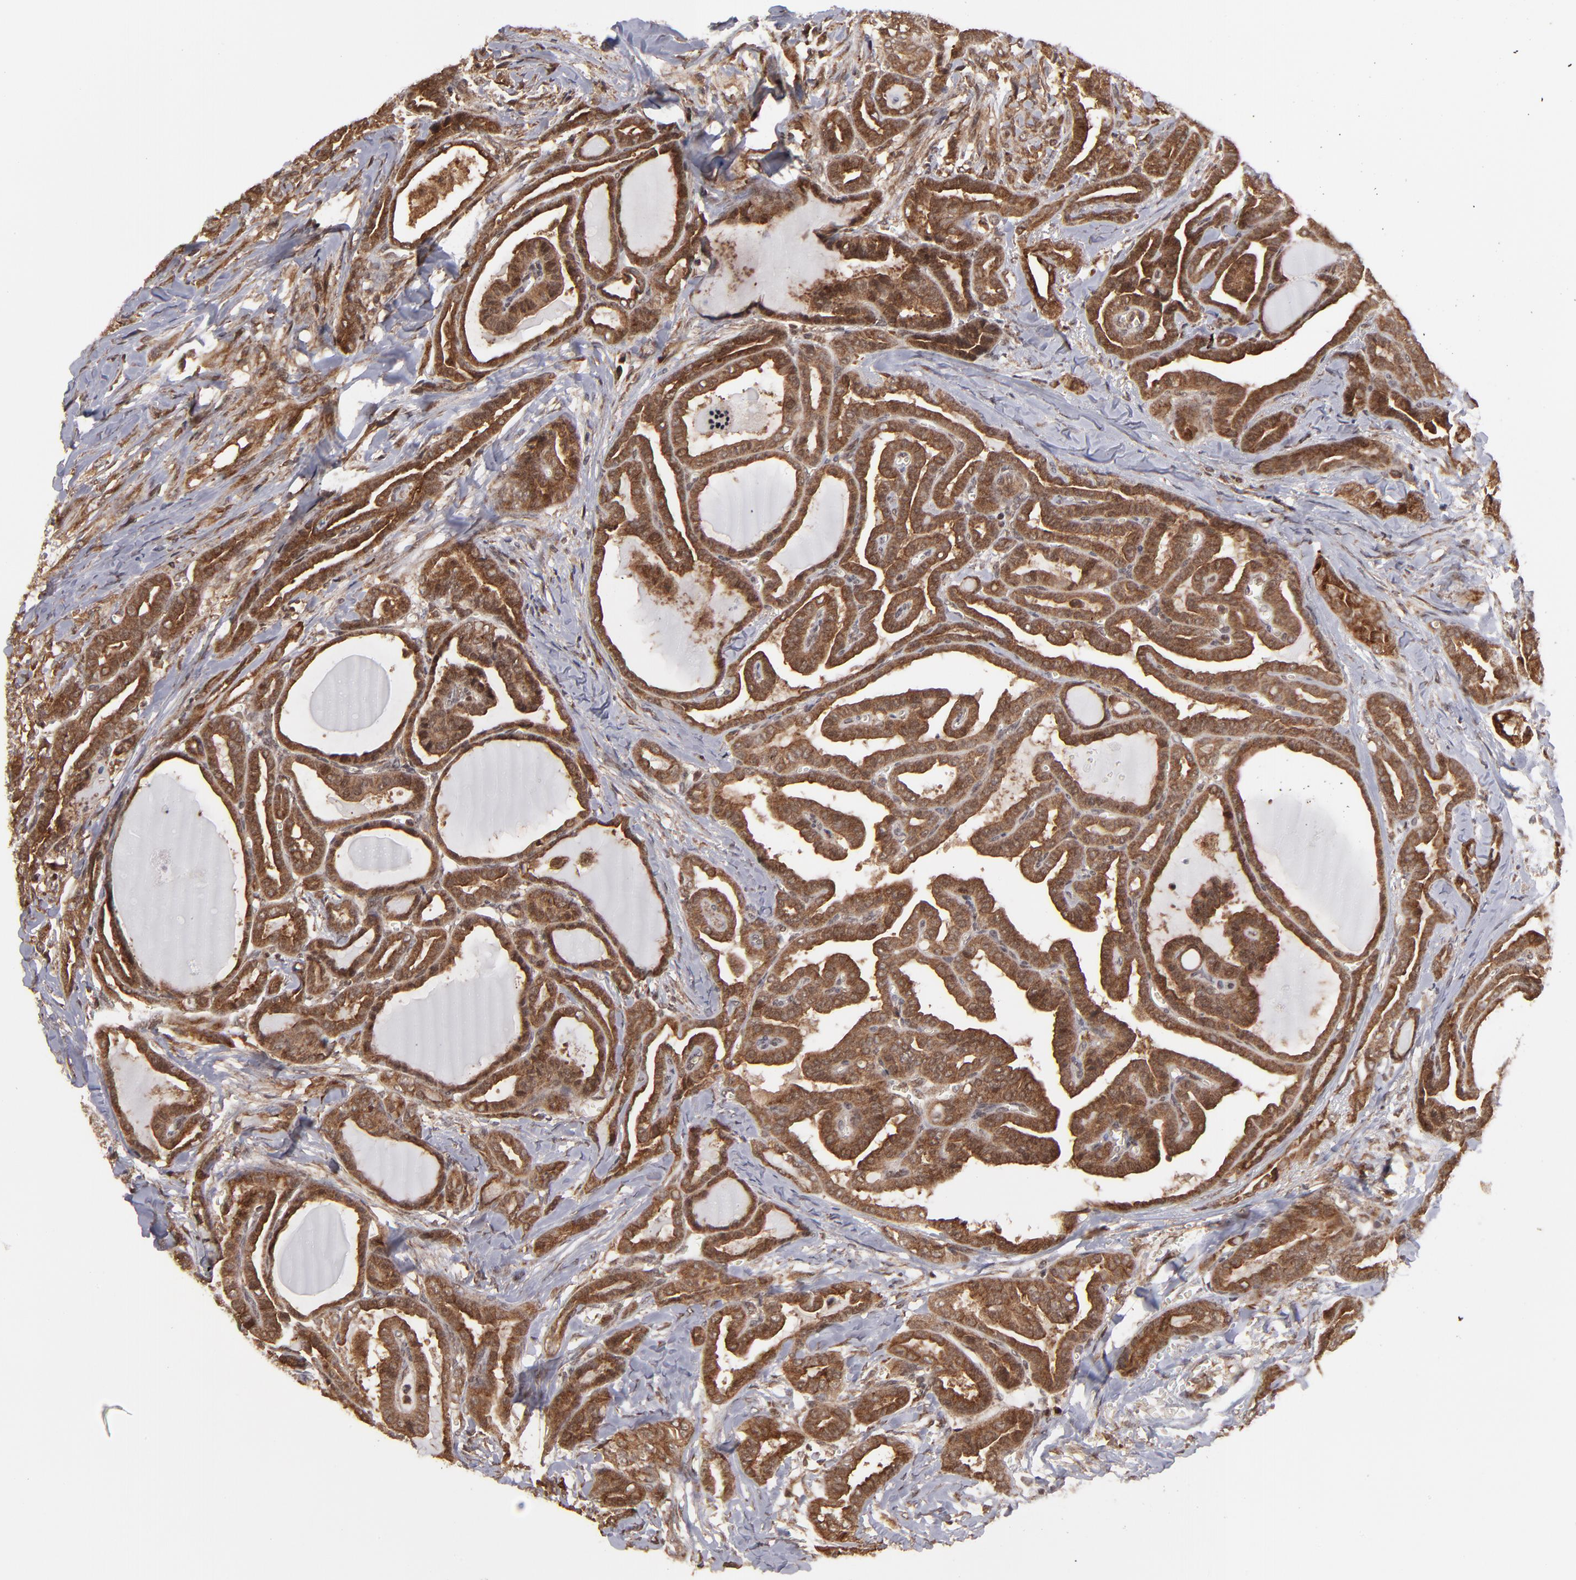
{"staining": {"intensity": "strong", "quantity": ">75%", "location": "cytoplasmic/membranous,nuclear"}, "tissue": "thyroid cancer", "cell_type": "Tumor cells", "image_type": "cancer", "snomed": [{"axis": "morphology", "description": "Carcinoma, NOS"}, {"axis": "topography", "description": "Thyroid gland"}], "caption": "This is a micrograph of immunohistochemistry (IHC) staining of thyroid cancer (carcinoma), which shows strong expression in the cytoplasmic/membranous and nuclear of tumor cells.", "gene": "RGS6", "patient": {"sex": "female", "age": 91}}